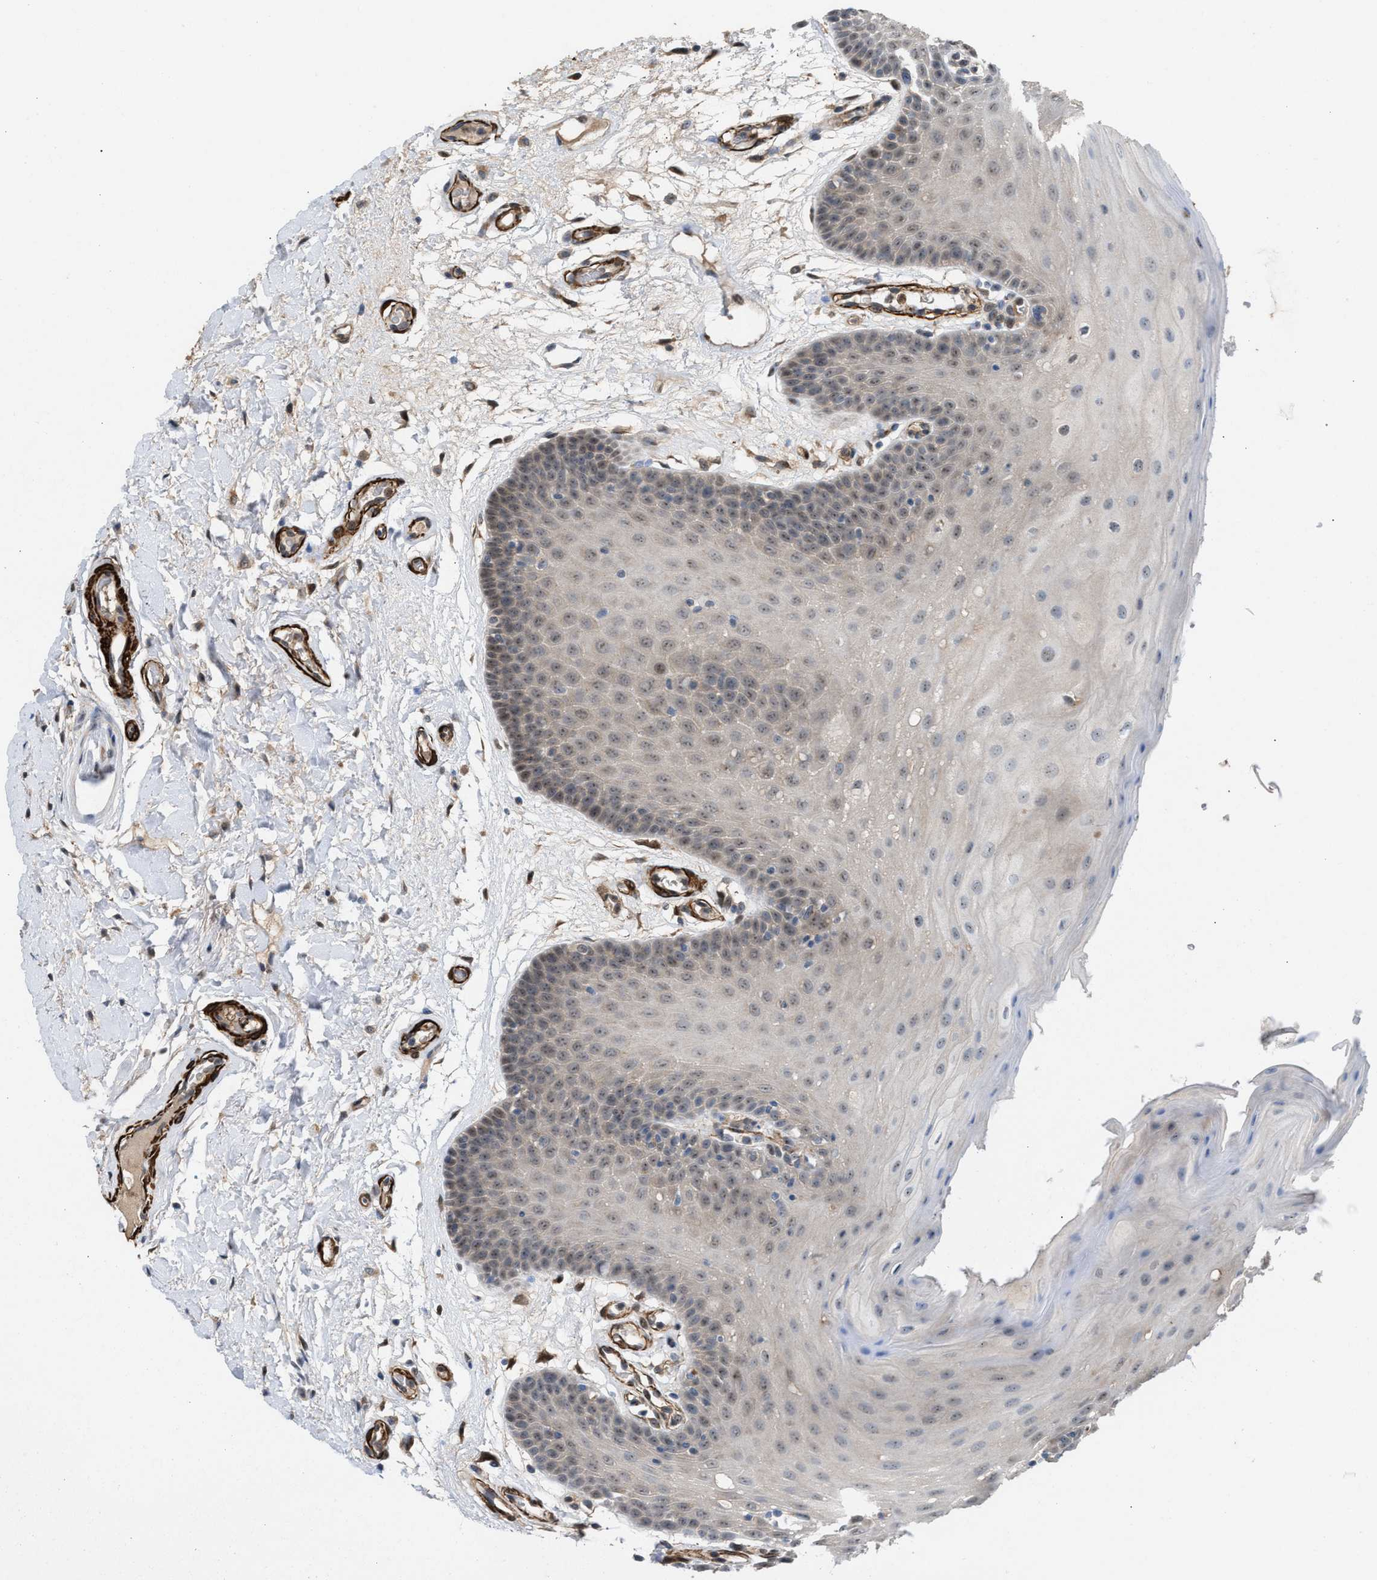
{"staining": {"intensity": "weak", "quantity": "25%-75%", "location": "nuclear"}, "tissue": "oral mucosa", "cell_type": "Squamous epithelial cells", "image_type": "normal", "snomed": [{"axis": "morphology", "description": "Normal tissue, NOS"}, {"axis": "morphology", "description": "Squamous cell carcinoma, NOS"}, {"axis": "topography", "description": "Oral tissue"}, {"axis": "topography", "description": "Head-Neck"}], "caption": "A high-resolution image shows immunohistochemistry staining of normal oral mucosa, which displays weak nuclear positivity in approximately 25%-75% of squamous epithelial cells.", "gene": "NQO2", "patient": {"sex": "male", "age": 71}}